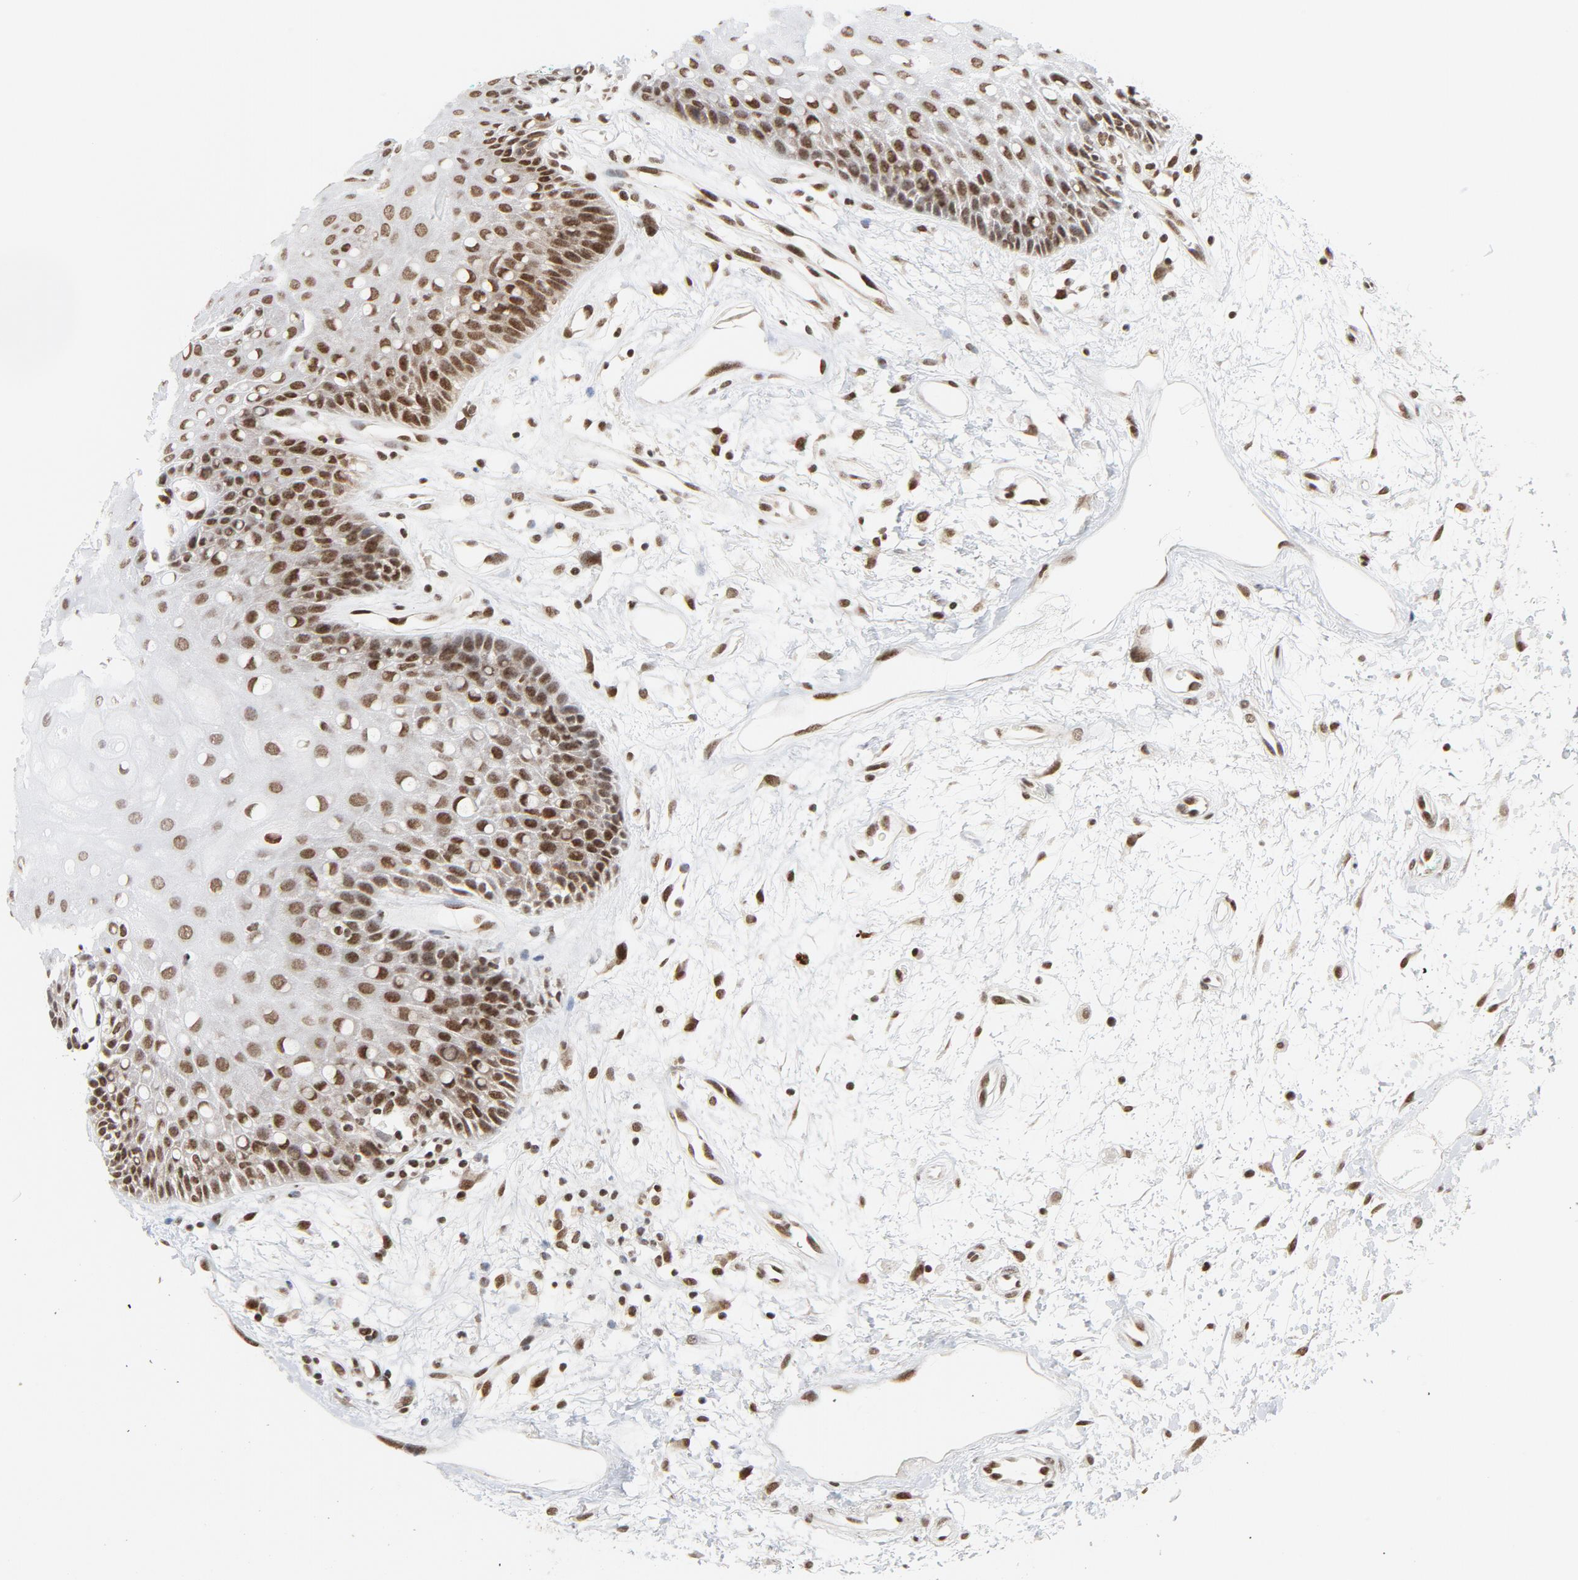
{"staining": {"intensity": "strong", "quantity": ">75%", "location": "nuclear"}, "tissue": "oral mucosa", "cell_type": "Squamous epithelial cells", "image_type": "normal", "snomed": [{"axis": "morphology", "description": "Normal tissue, NOS"}, {"axis": "morphology", "description": "Squamous cell carcinoma, NOS"}, {"axis": "topography", "description": "Skeletal muscle"}, {"axis": "topography", "description": "Oral tissue"}, {"axis": "topography", "description": "Head-Neck"}], "caption": "There is high levels of strong nuclear positivity in squamous epithelial cells of normal oral mucosa, as demonstrated by immunohistochemical staining (brown color).", "gene": "ERCC1", "patient": {"sex": "female", "age": 84}}